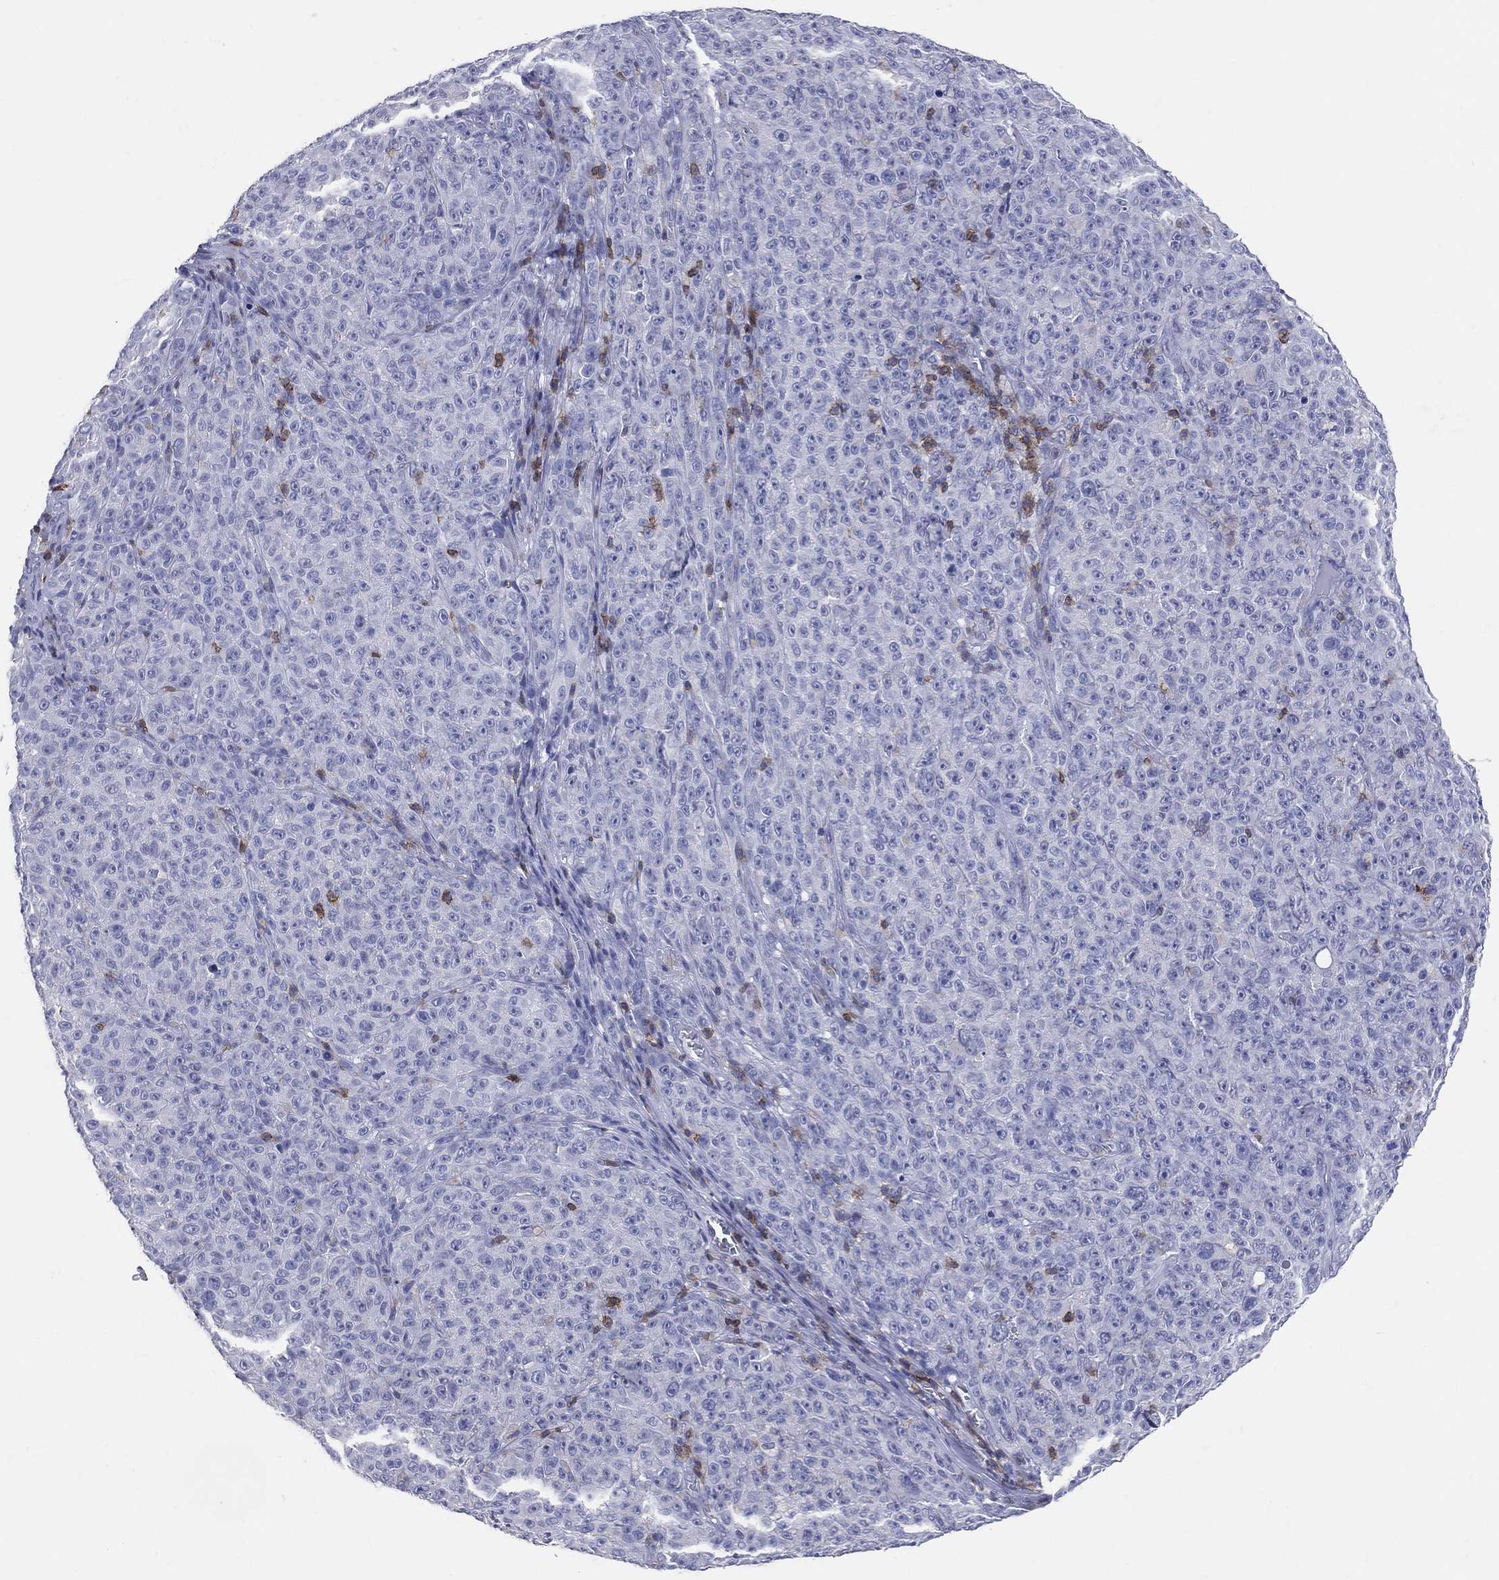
{"staining": {"intensity": "negative", "quantity": "none", "location": "none"}, "tissue": "melanoma", "cell_type": "Tumor cells", "image_type": "cancer", "snomed": [{"axis": "morphology", "description": "Malignant melanoma, NOS"}, {"axis": "topography", "description": "Skin"}], "caption": "Immunohistochemical staining of human malignant melanoma exhibits no significant staining in tumor cells.", "gene": "LAT", "patient": {"sex": "female", "age": 82}}